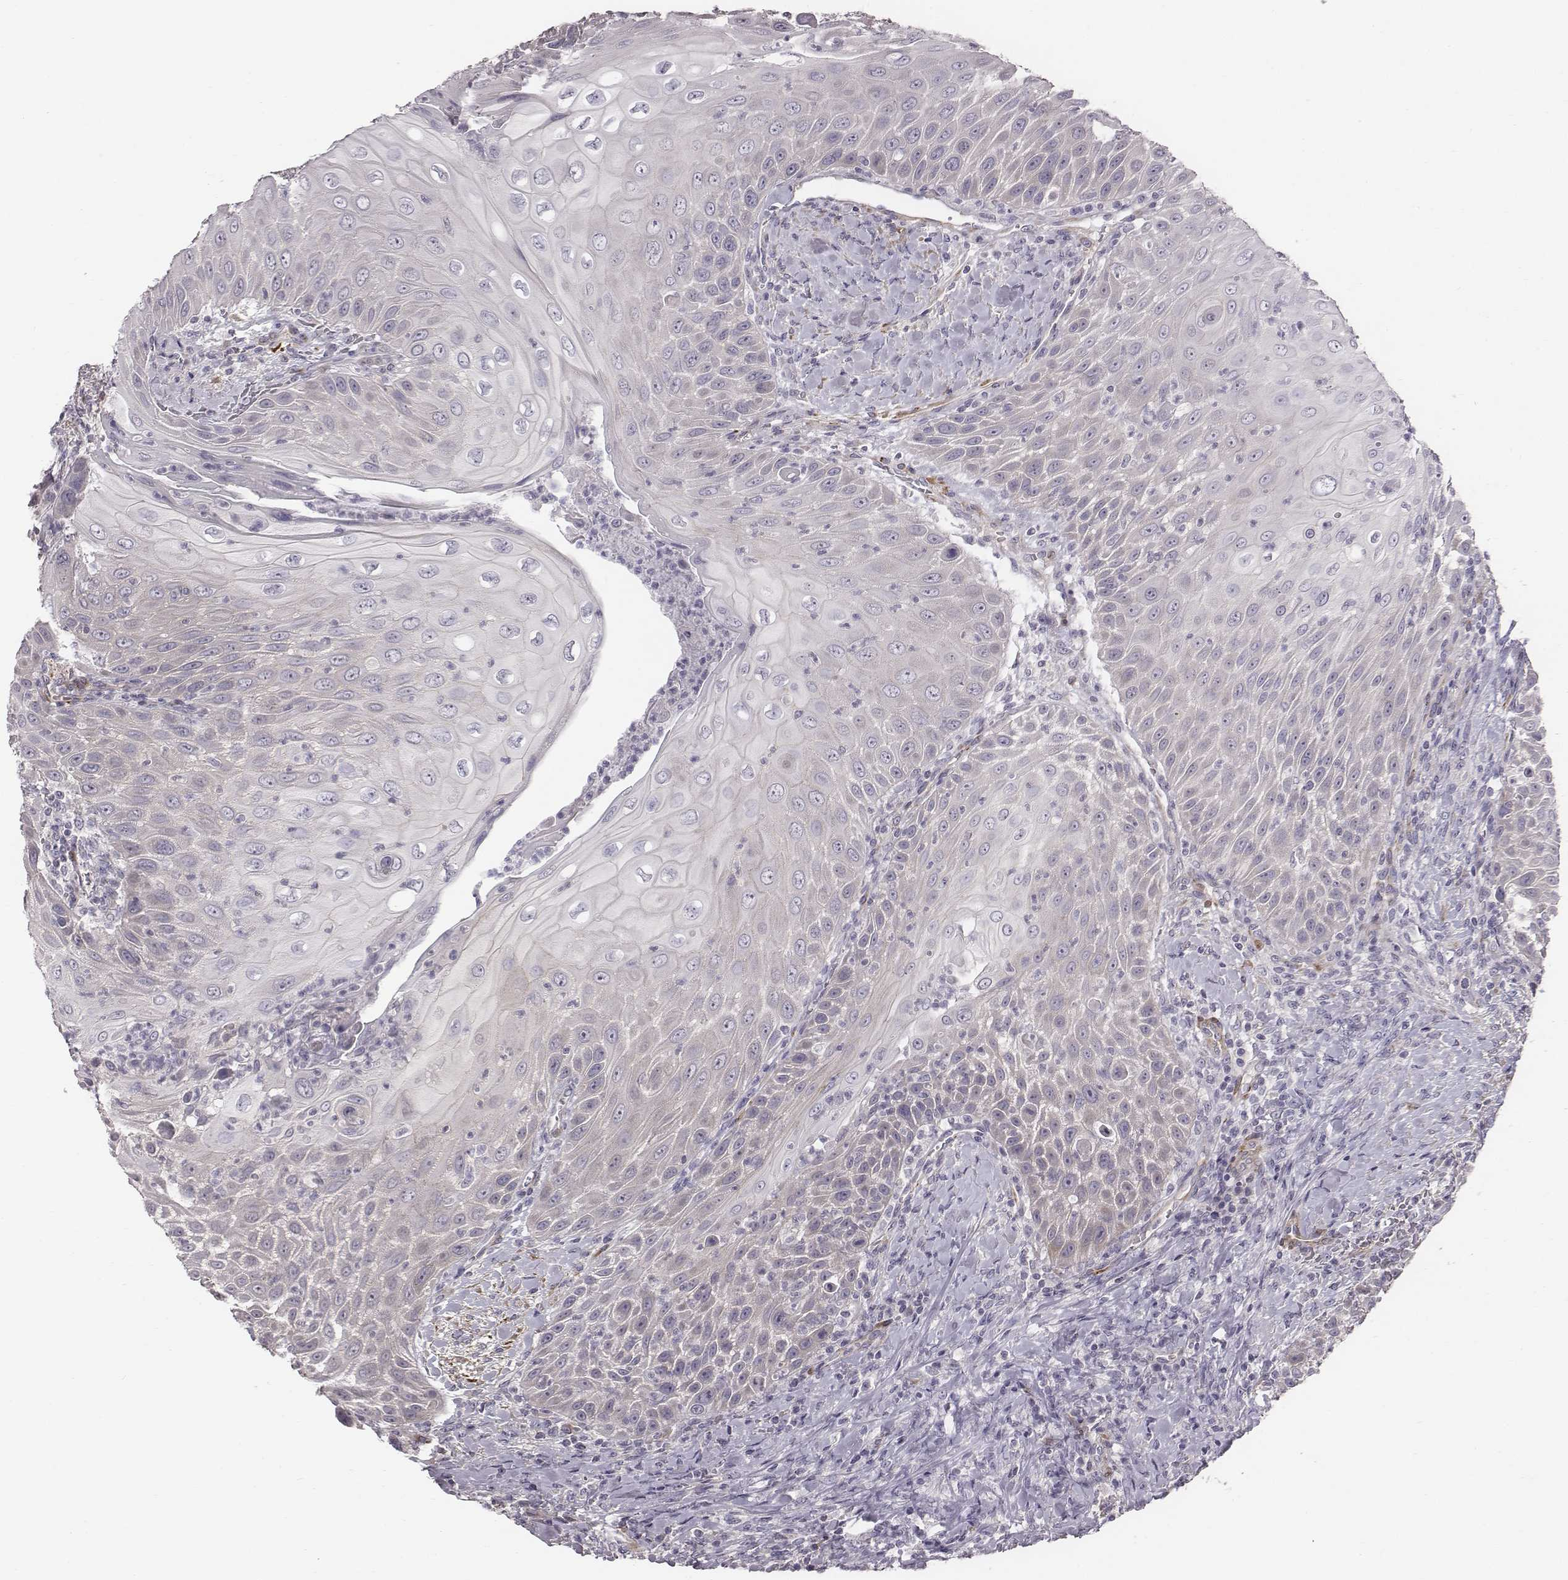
{"staining": {"intensity": "negative", "quantity": "none", "location": "none"}, "tissue": "head and neck cancer", "cell_type": "Tumor cells", "image_type": "cancer", "snomed": [{"axis": "morphology", "description": "Squamous cell carcinoma, NOS"}, {"axis": "topography", "description": "Head-Neck"}], "caption": "Histopathology image shows no significant protein expression in tumor cells of head and neck cancer. (DAB (3,3'-diaminobenzidine) IHC, high magnification).", "gene": "PRKCZ", "patient": {"sex": "male", "age": 69}}